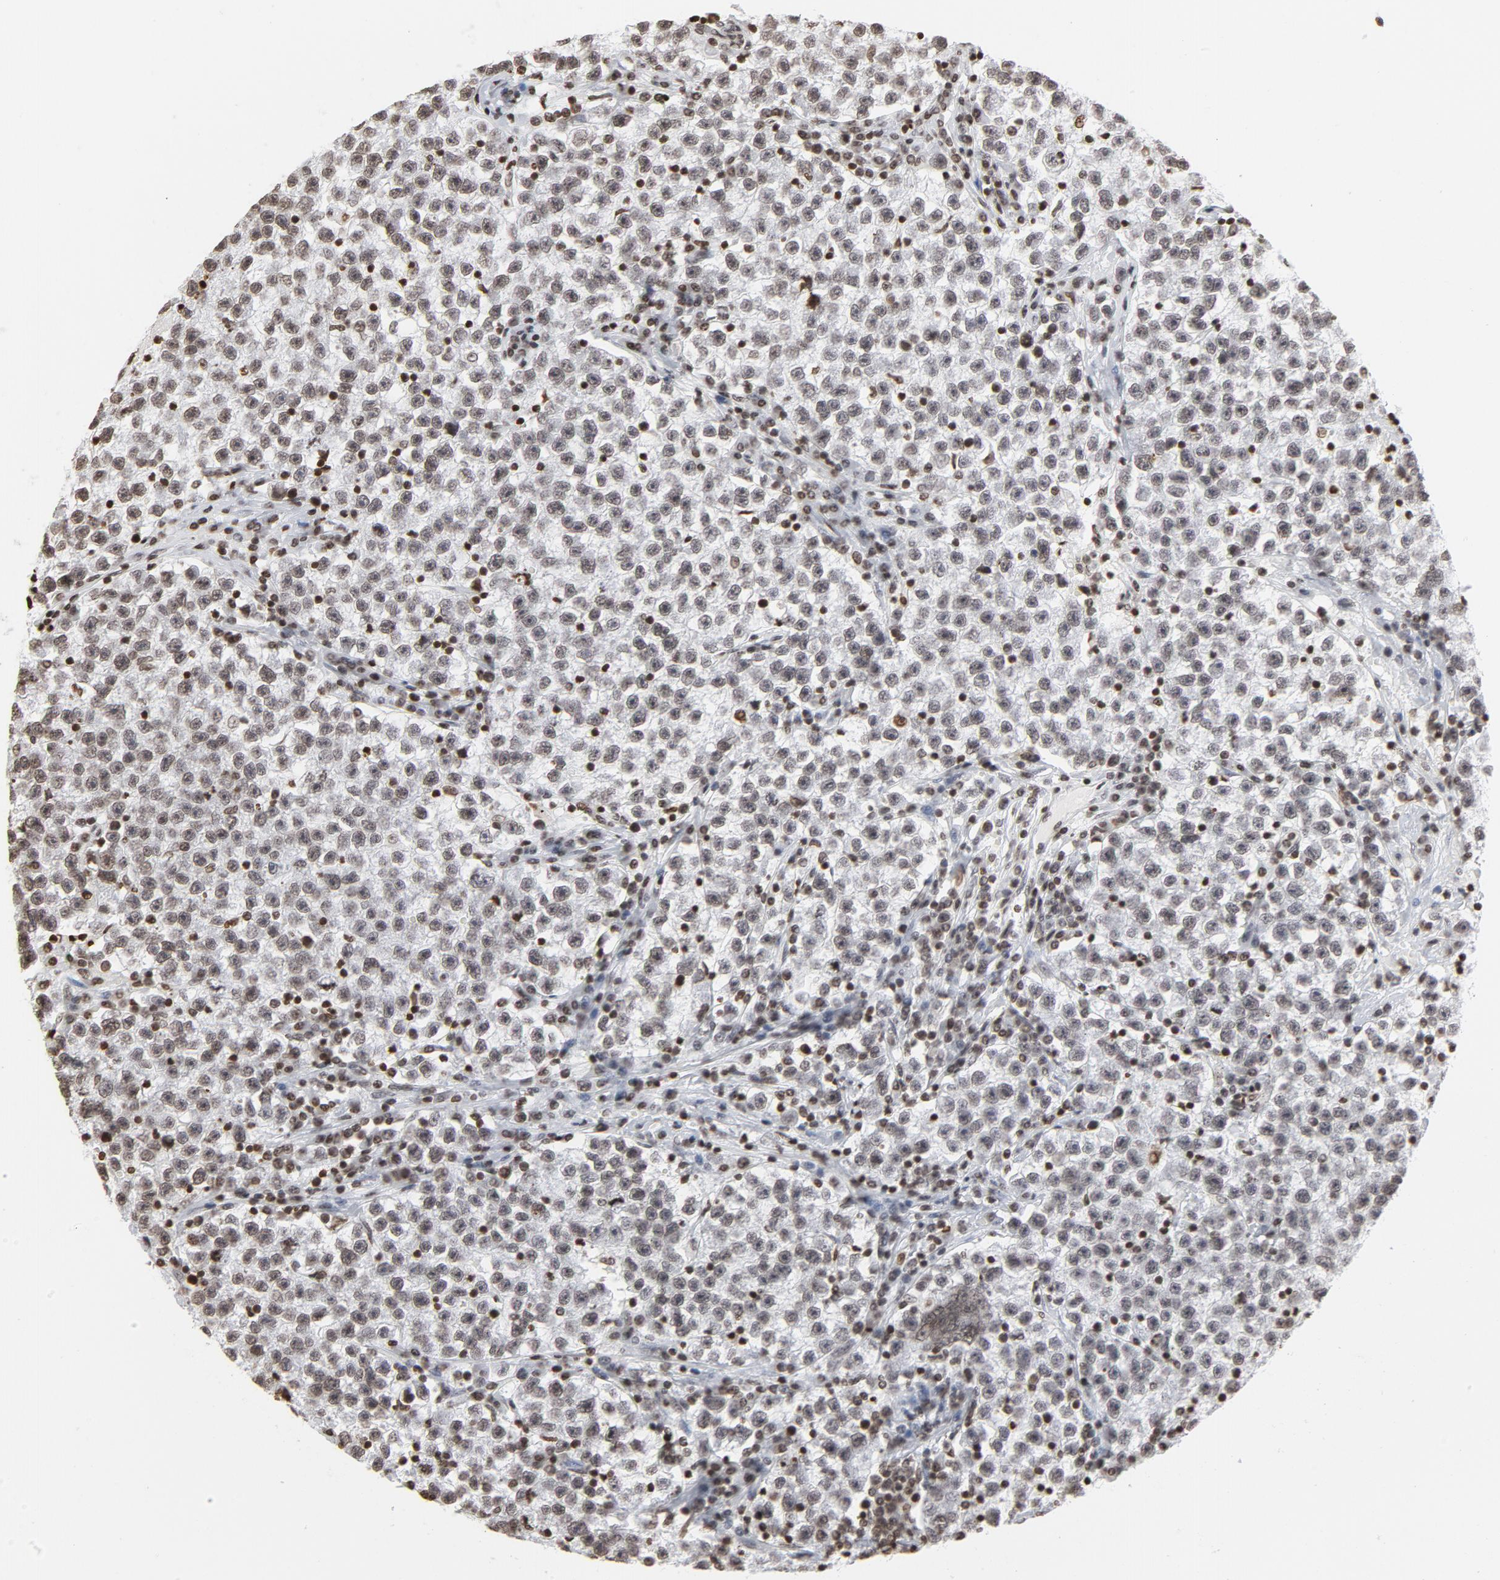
{"staining": {"intensity": "weak", "quantity": ">75%", "location": "nuclear"}, "tissue": "testis cancer", "cell_type": "Tumor cells", "image_type": "cancer", "snomed": [{"axis": "morphology", "description": "Seminoma, NOS"}, {"axis": "topography", "description": "Testis"}], "caption": "Immunohistochemistry (IHC) staining of testis cancer (seminoma), which exhibits low levels of weak nuclear expression in approximately >75% of tumor cells indicating weak nuclear protein staining. The staining was performed using DAB (3,3'-diaminobenzidine) (brown) for protein detection and nuclei were counterstained in hematoxylin (blue).", "gene": "H2AC12", "patient": {"sex": "male", "age": 22}}